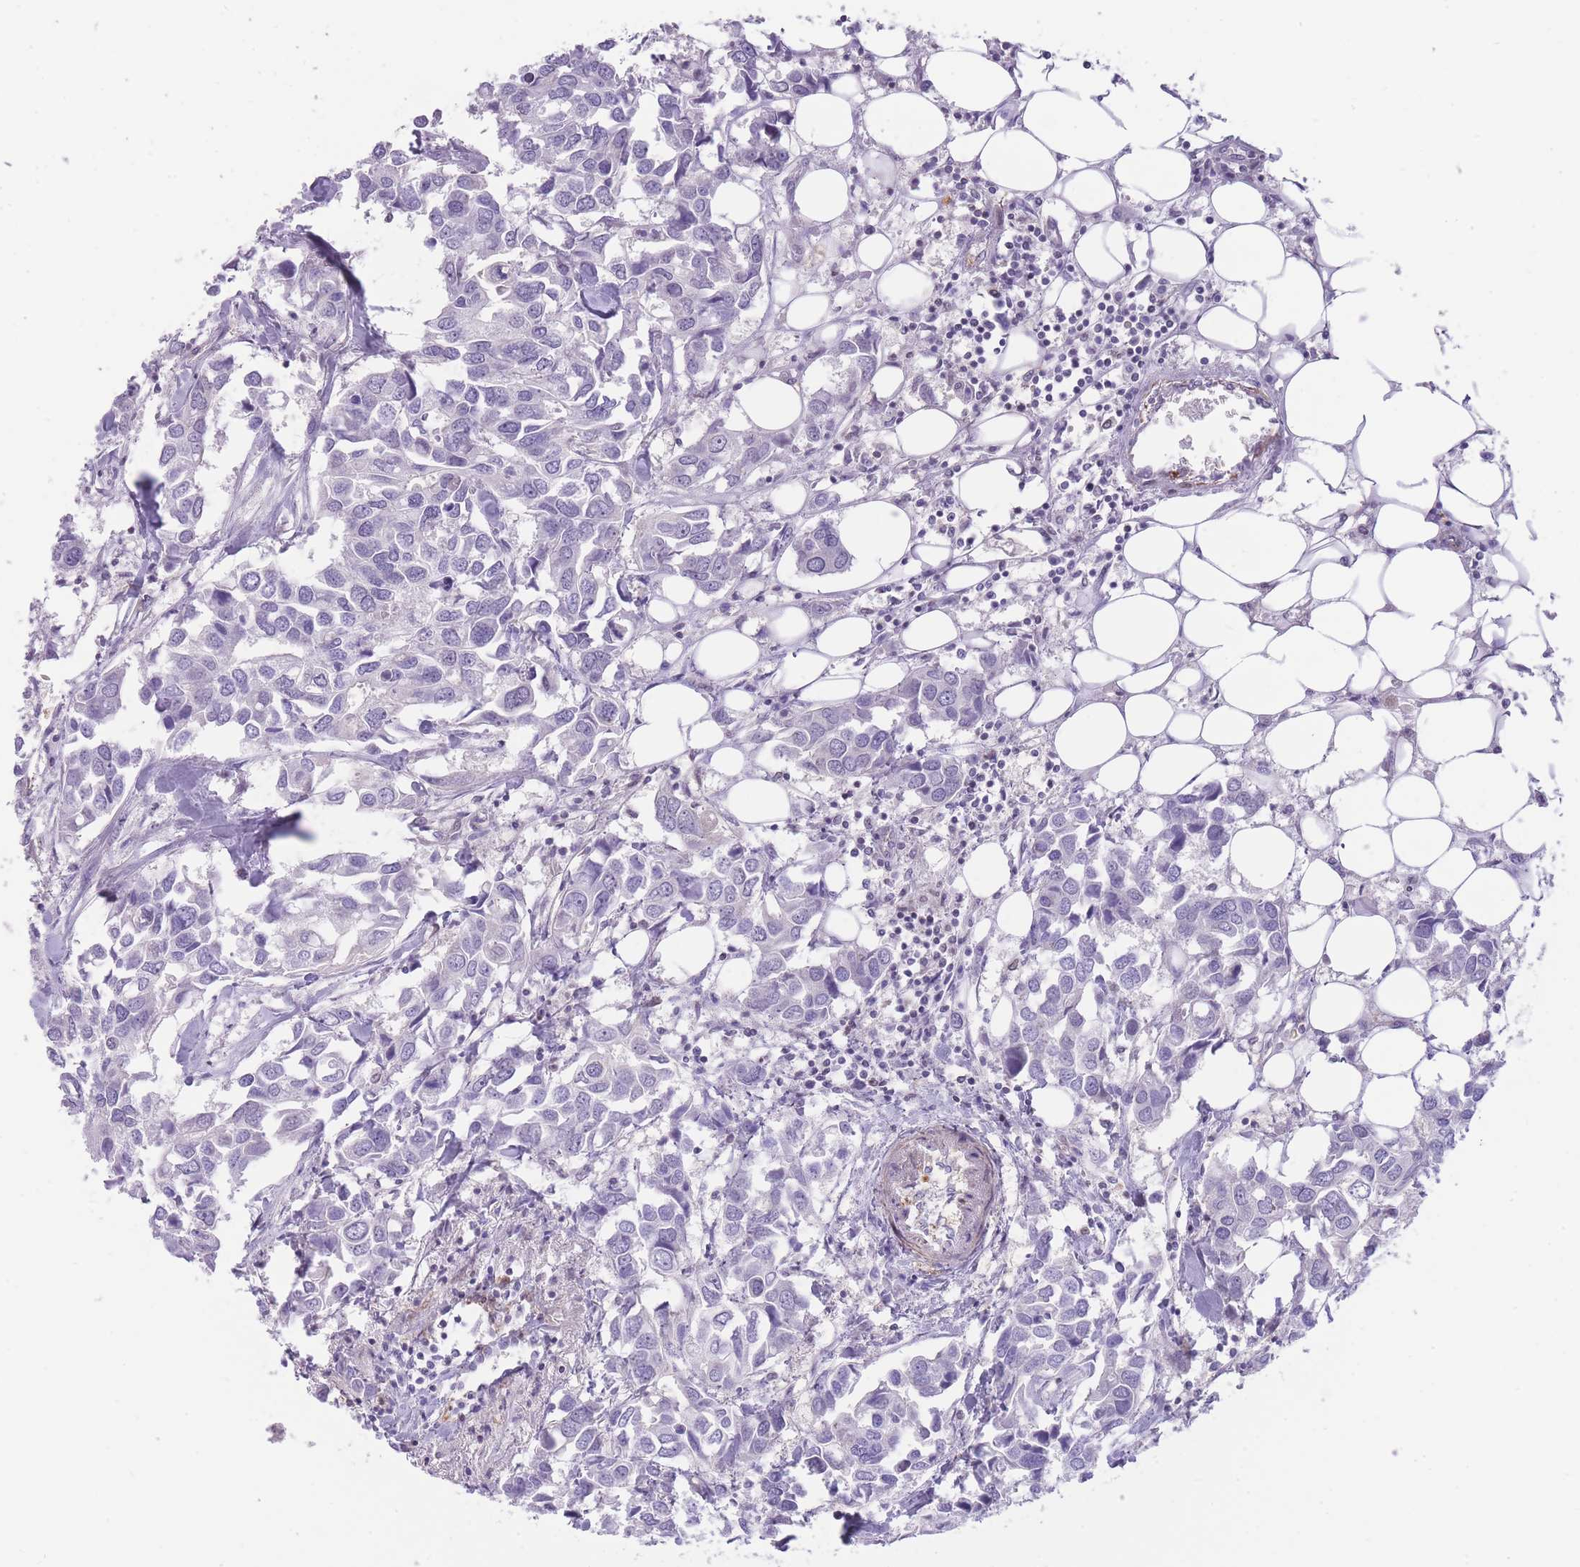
{"staining": {"intensity": "negative", "quantity": "none", "location": "none"}, "tissue": "breast cancer", "cell_type": "Tumor cells", "image_type": "cancer", "snomed": [{"axis": "morphology", "description": "Duct carcinoma"}, {"axis": "topography", "description": "Breast"}], "caption": "The immunohistochemistry (IHC) image has no significant positivity in tumor cells of intraductal carcinoma (breast) tissue.", "gene": "OR11H12", "patient": {"sex": "female", "age": 83}}